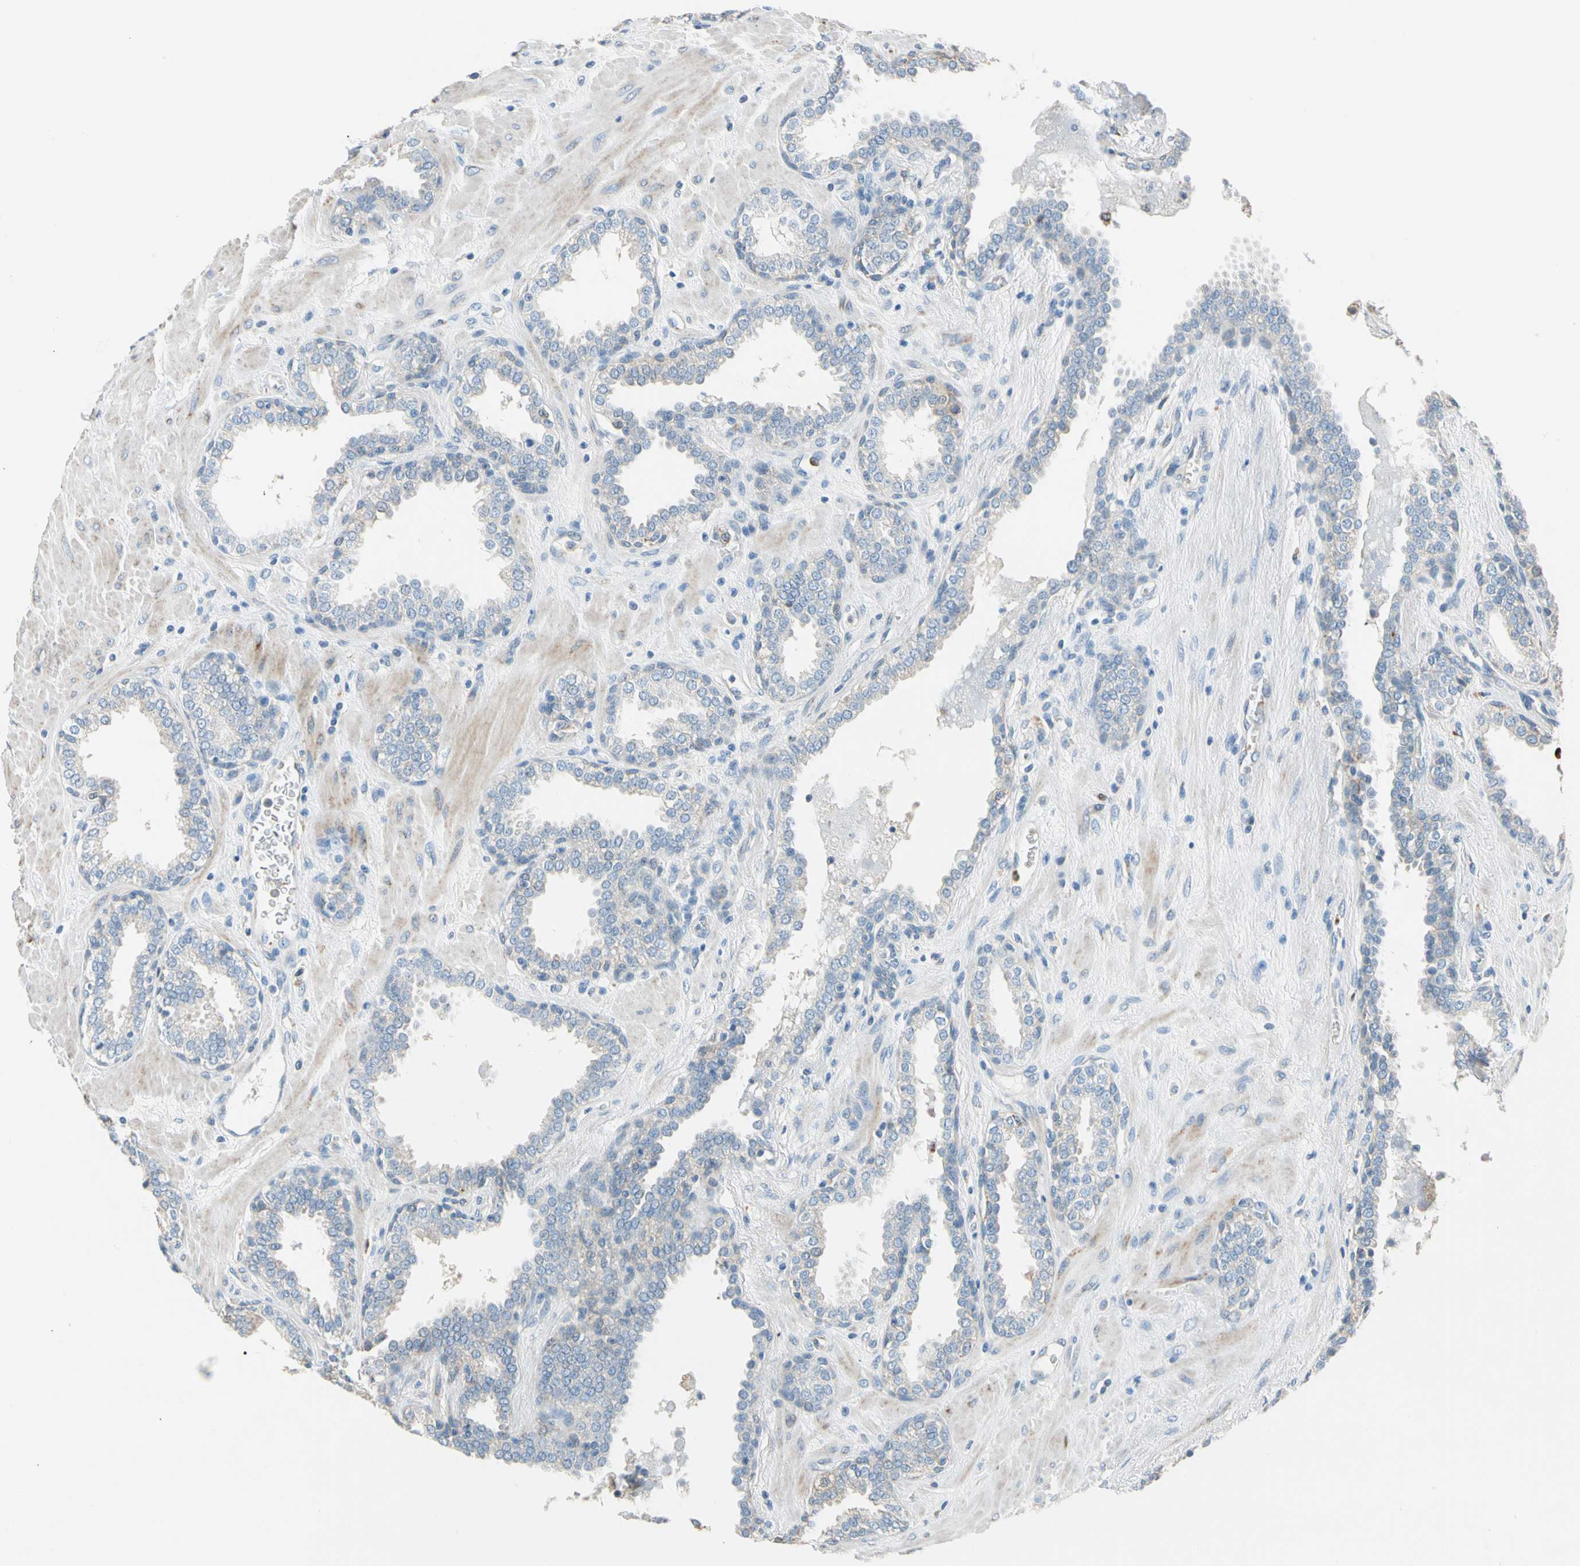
{"staining": {"intensity": "weak", "quantity": "25%-75%", "location": "cytoplasmic/membranous"}, "tissue": "prostate", "cell_type": "Glandular cells", "image_type": "normal", "snomed": [{"axis": "morphology", "description": "Normal tissue, NOS"}, {"axis": "topography", "description": "Prostate"}], "caption": "Human prostate stained with a brown dye exhibits weak cytoplasmic/membranous positive positivity in approximately 25%-75% of glandular cells.", "gene": "LY6G6F", "patient": {"sex": "male", "age": 51}}